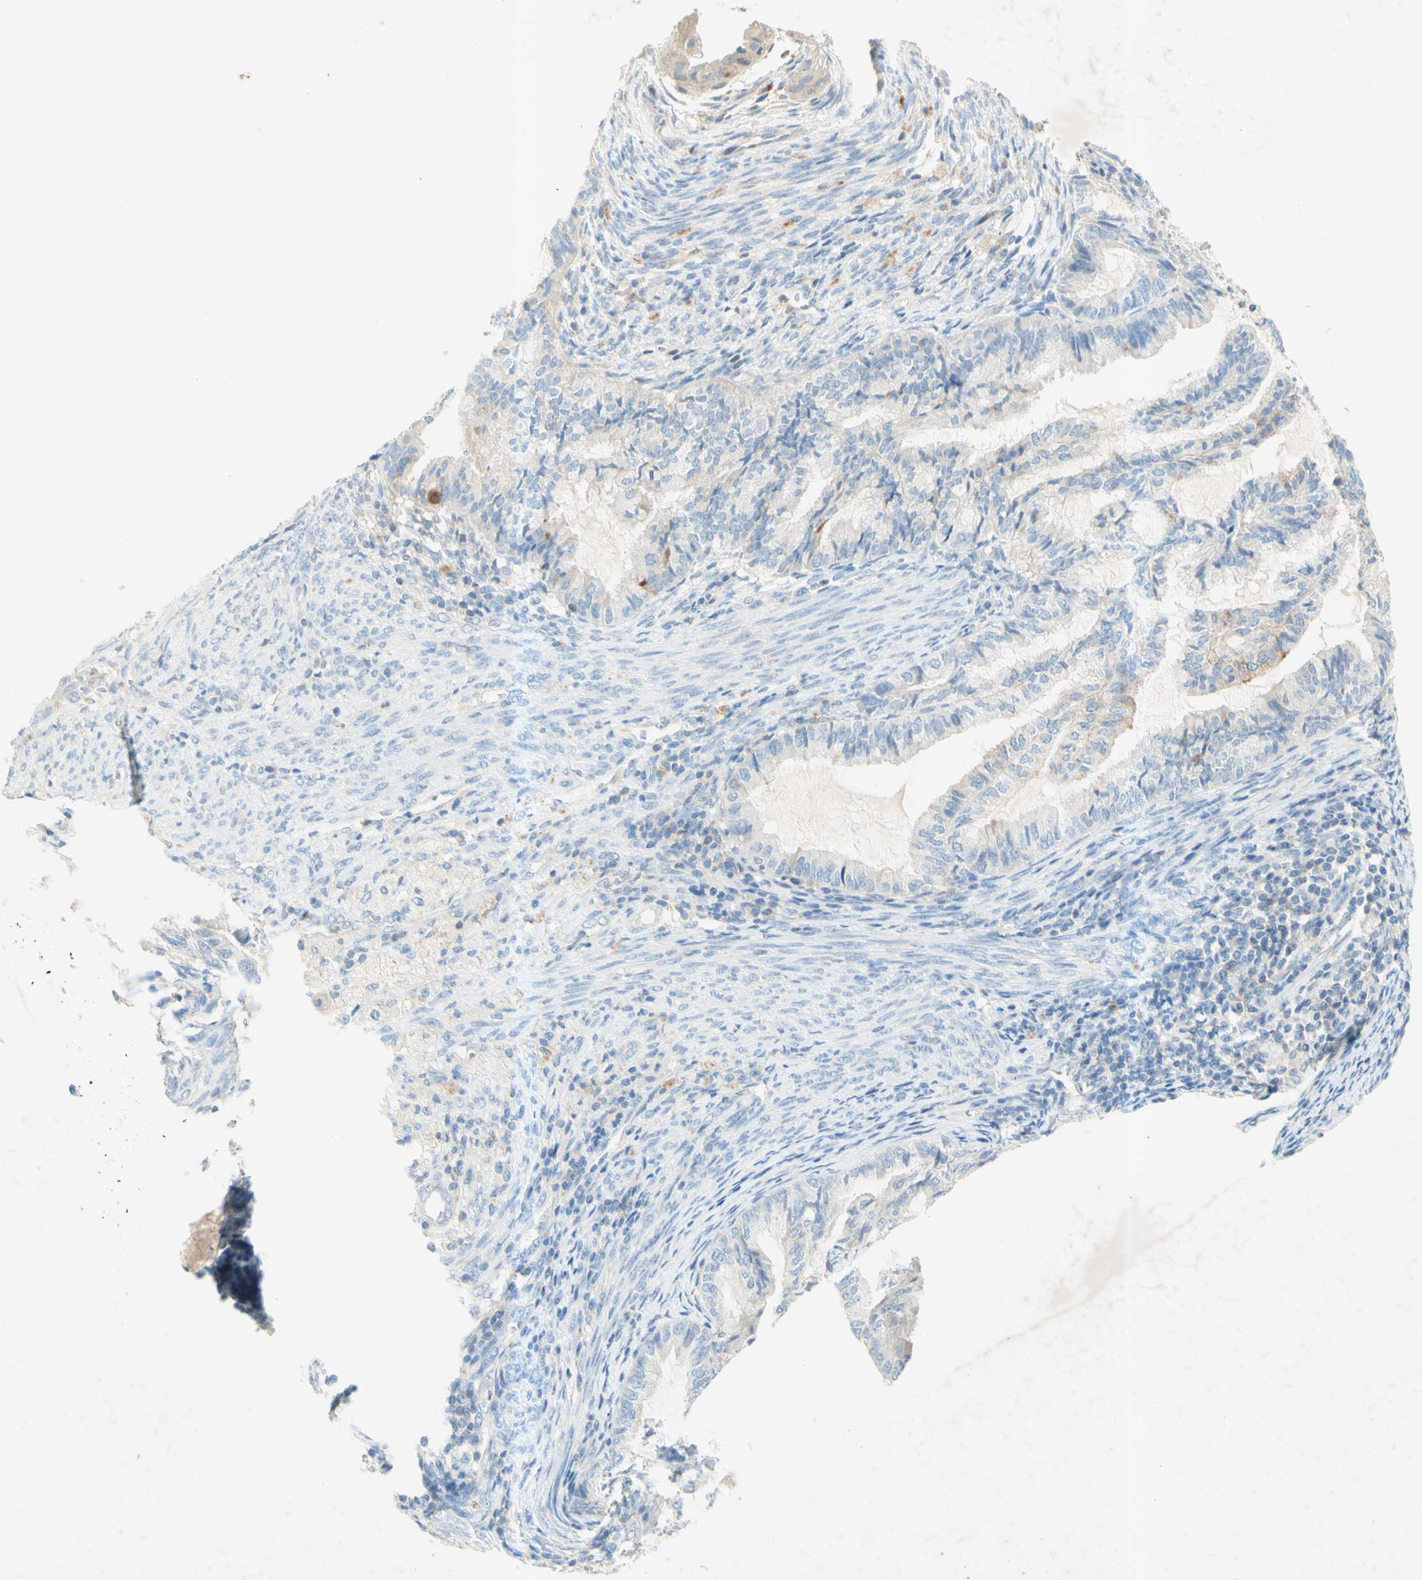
{"staining": {"intensity": "weak", "quantity": "<25%", "location": "cytoplasmic/membranous"}, "tissue": "cervical cancer", "cell_type": "Tumor cells", "image_type": "cancer", "snomed": [{"axis": "morphology", "description": "Normal tissue, NOS"}, {"axis": "morphology", "description": "Adenocarcinoma, NOS"}, {"axis": "topography", "description": "Cervix"}, {"axis": "topography", "description": "Endometrium"}], "caption": "Tumor cells show no significant expression in cervical adenocarcinoma.", "gene": "GDF15", "patient": {"sex": "female", "age": 86}}